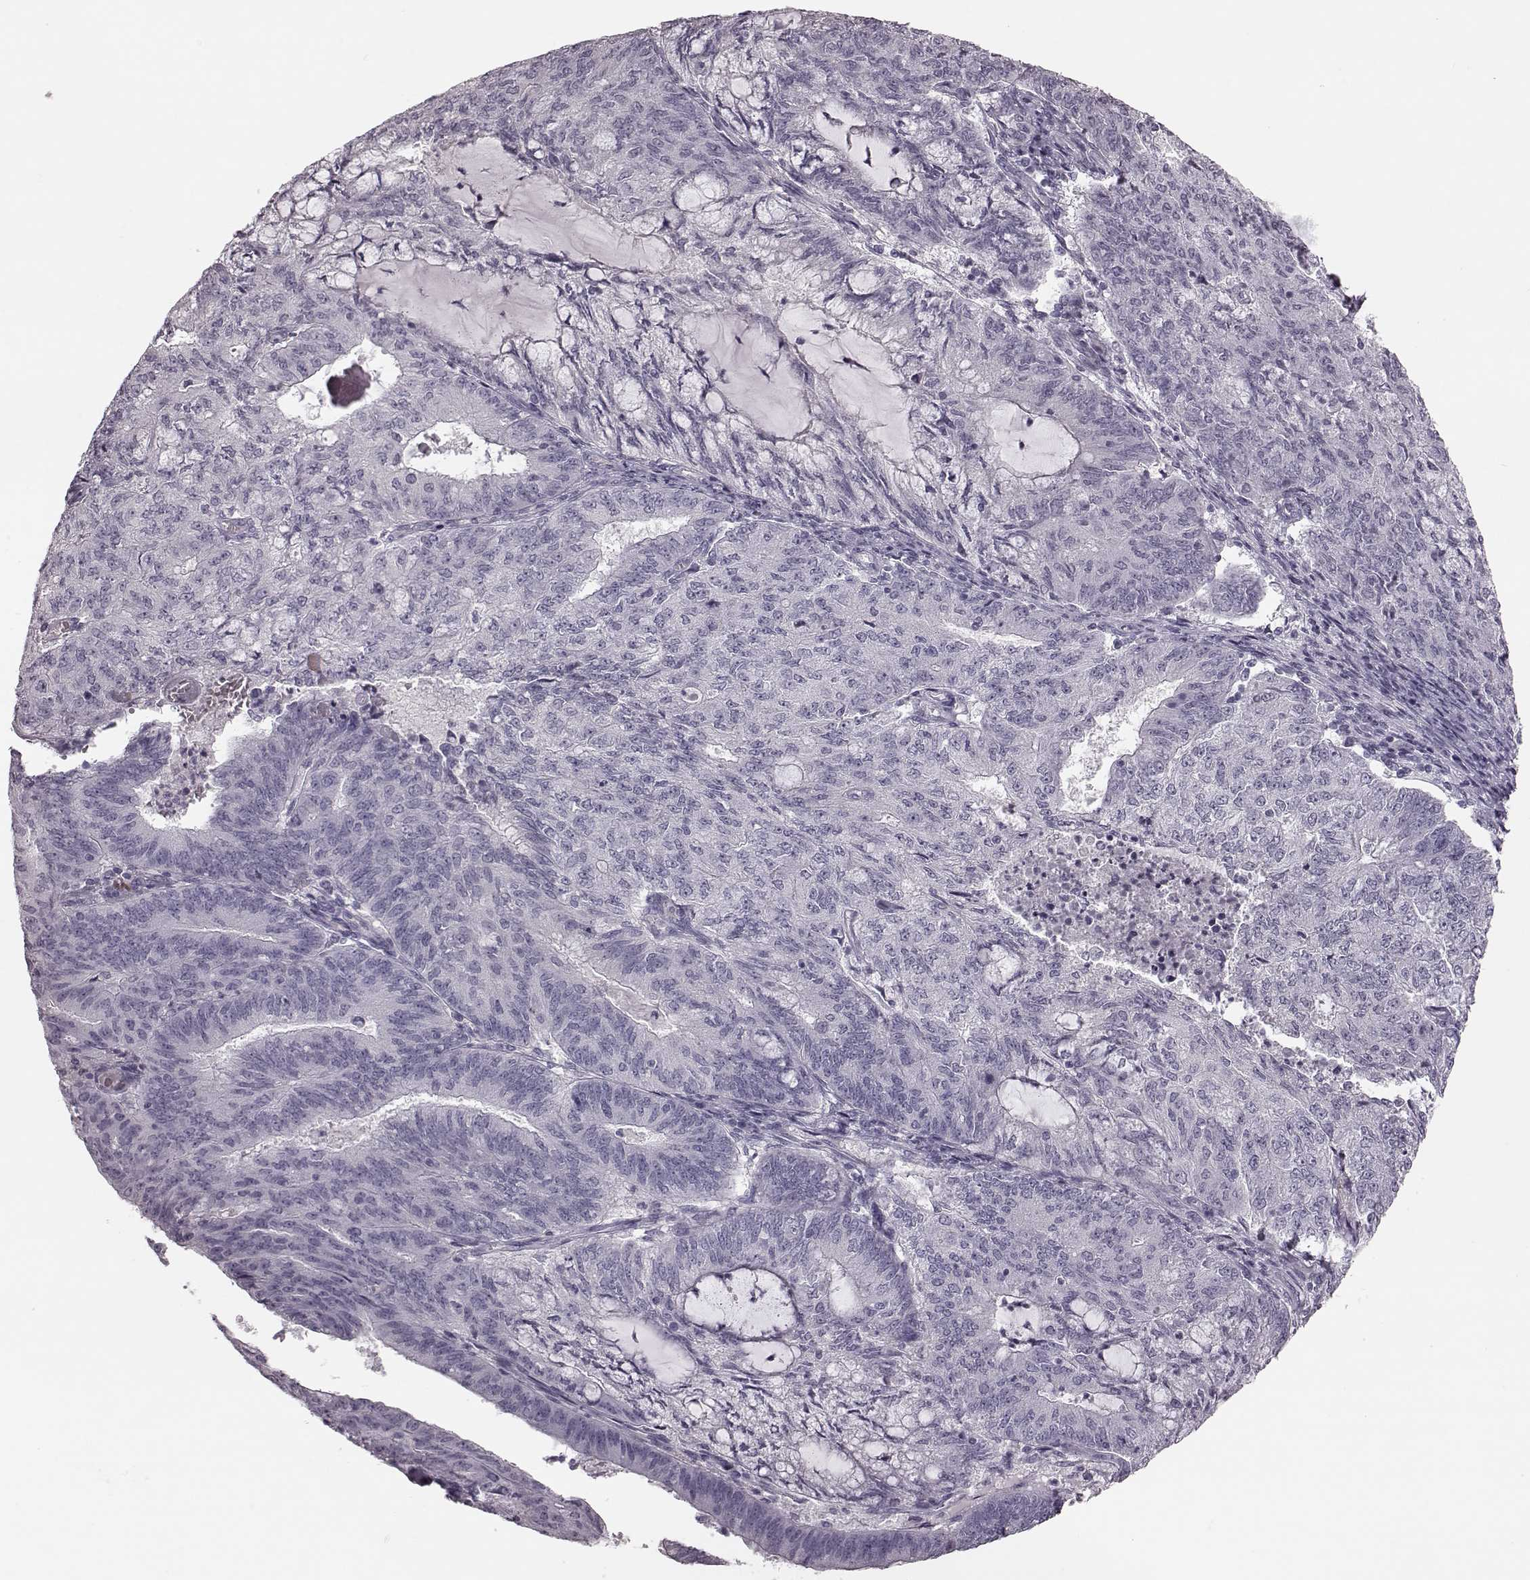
{"staining": {"intensity": "negative", "quantity": "none", "location": "none"}, "tissue": "endometrial cancer", "cell_type": "Tumor cells", "image_type": "cancer", "snomed": [{"axis": "morphology", "description": "Adenocarcinoma, NOS"}, {"axis": "topography", "description": "Endometrium"}], "caption": "Photomicrograph shows no significant protein positivity in tumor cells of endometrial cancer. (Stains: DAB (3,3'-diaminobenzidine) immunohistochemistry (IHC) with hematoxylin counter stain, Microscopy: brightfield microscopy at high magnification).", "gene": "ZNF433", "patient": {"sex": "female", "age": 82}}